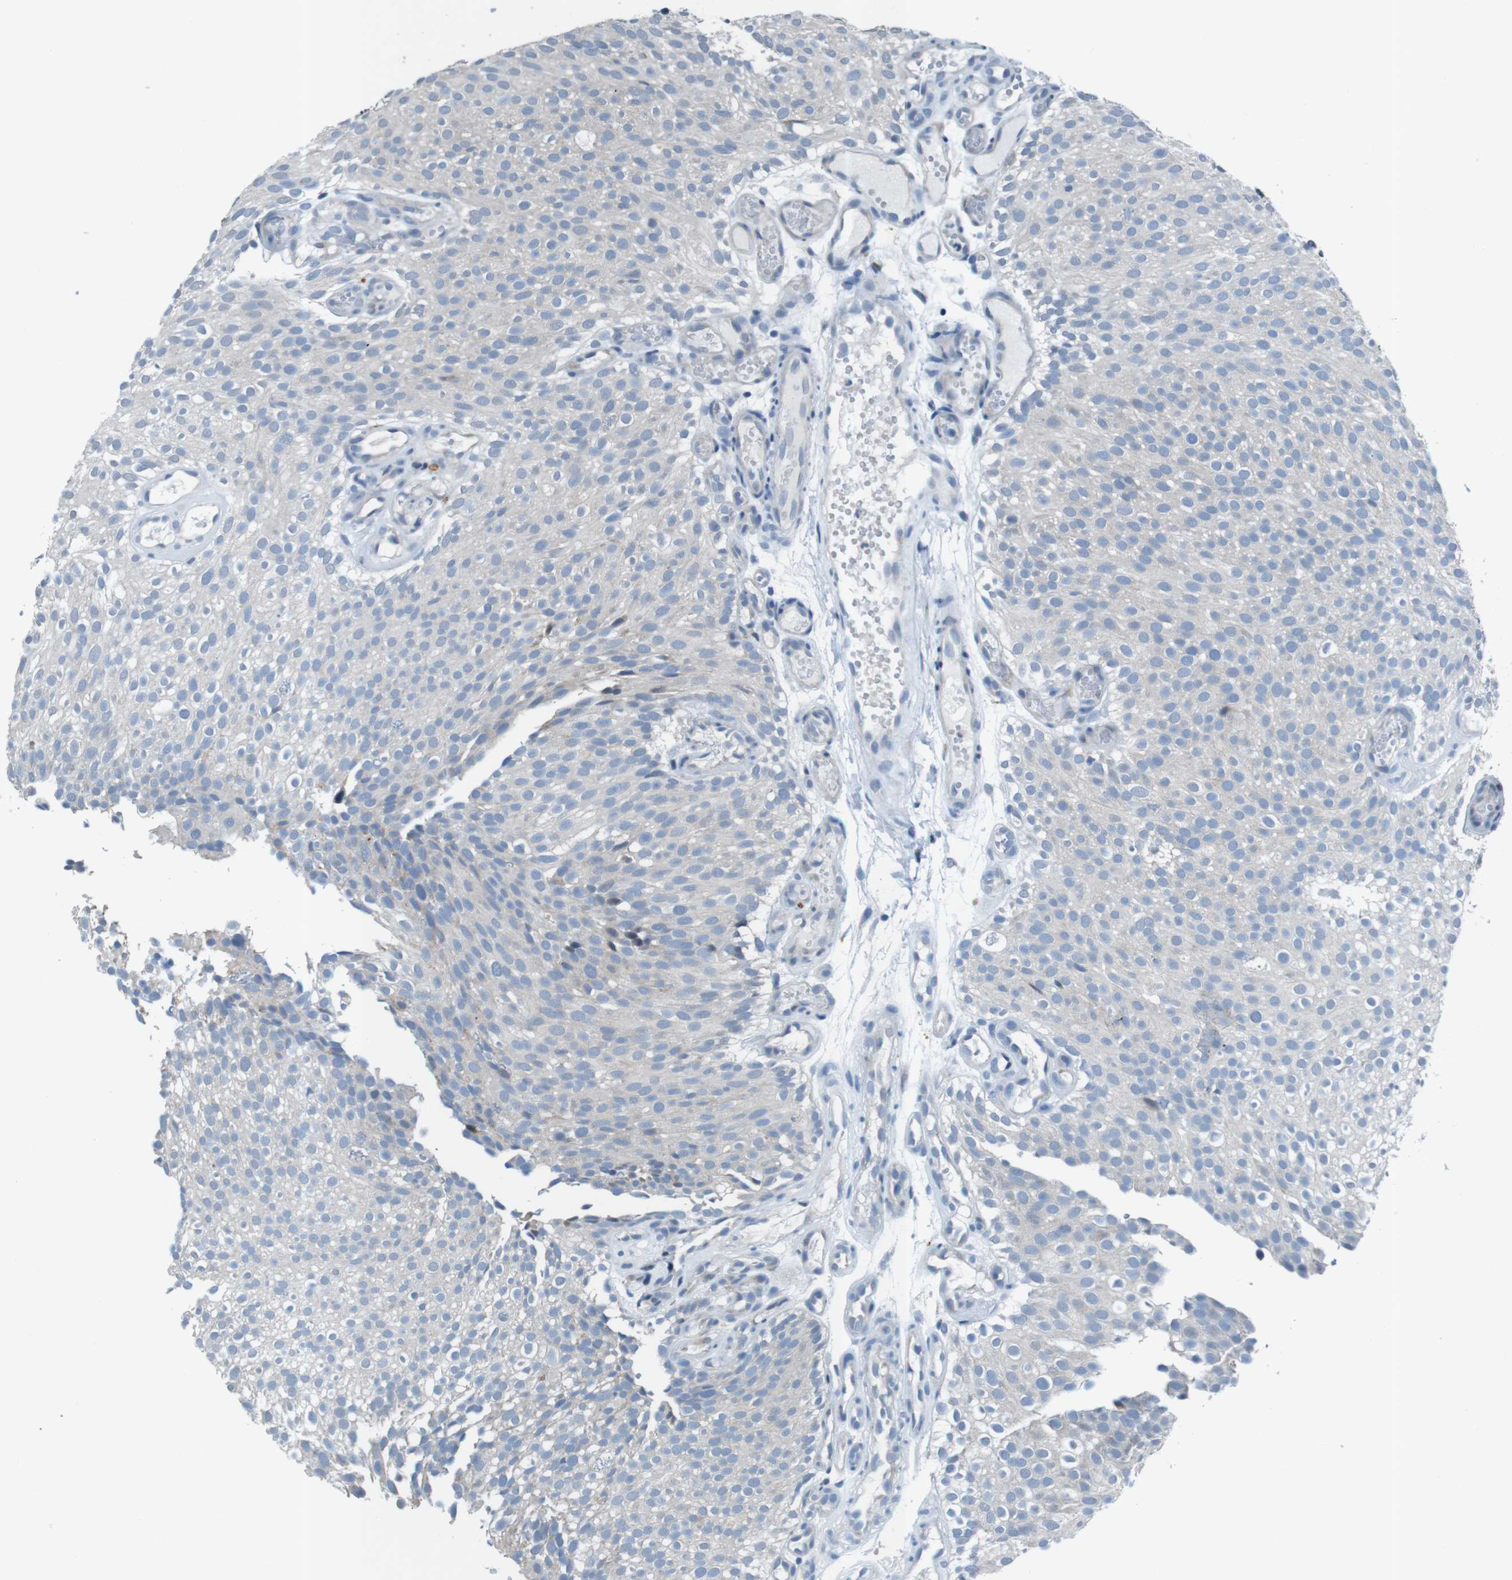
{"staining": {"intensity": "negative", "quantity": "none", "location": "none"}, "tissue": "urothelial cancer", "cell_type": "Tumor cells", "image_type": "cancer", "snomed": [{"axis": "morphology", "description": "Urothelial carcinoma, Low grade"}, {"axis": "topography", "description": "Urinary bladder"}], "caption": "A histopathology image of human urothelial cancer is negative for staining in tumor cells.", "gene": "LRP5", "patient": {"sex": "male", "age": 78}}